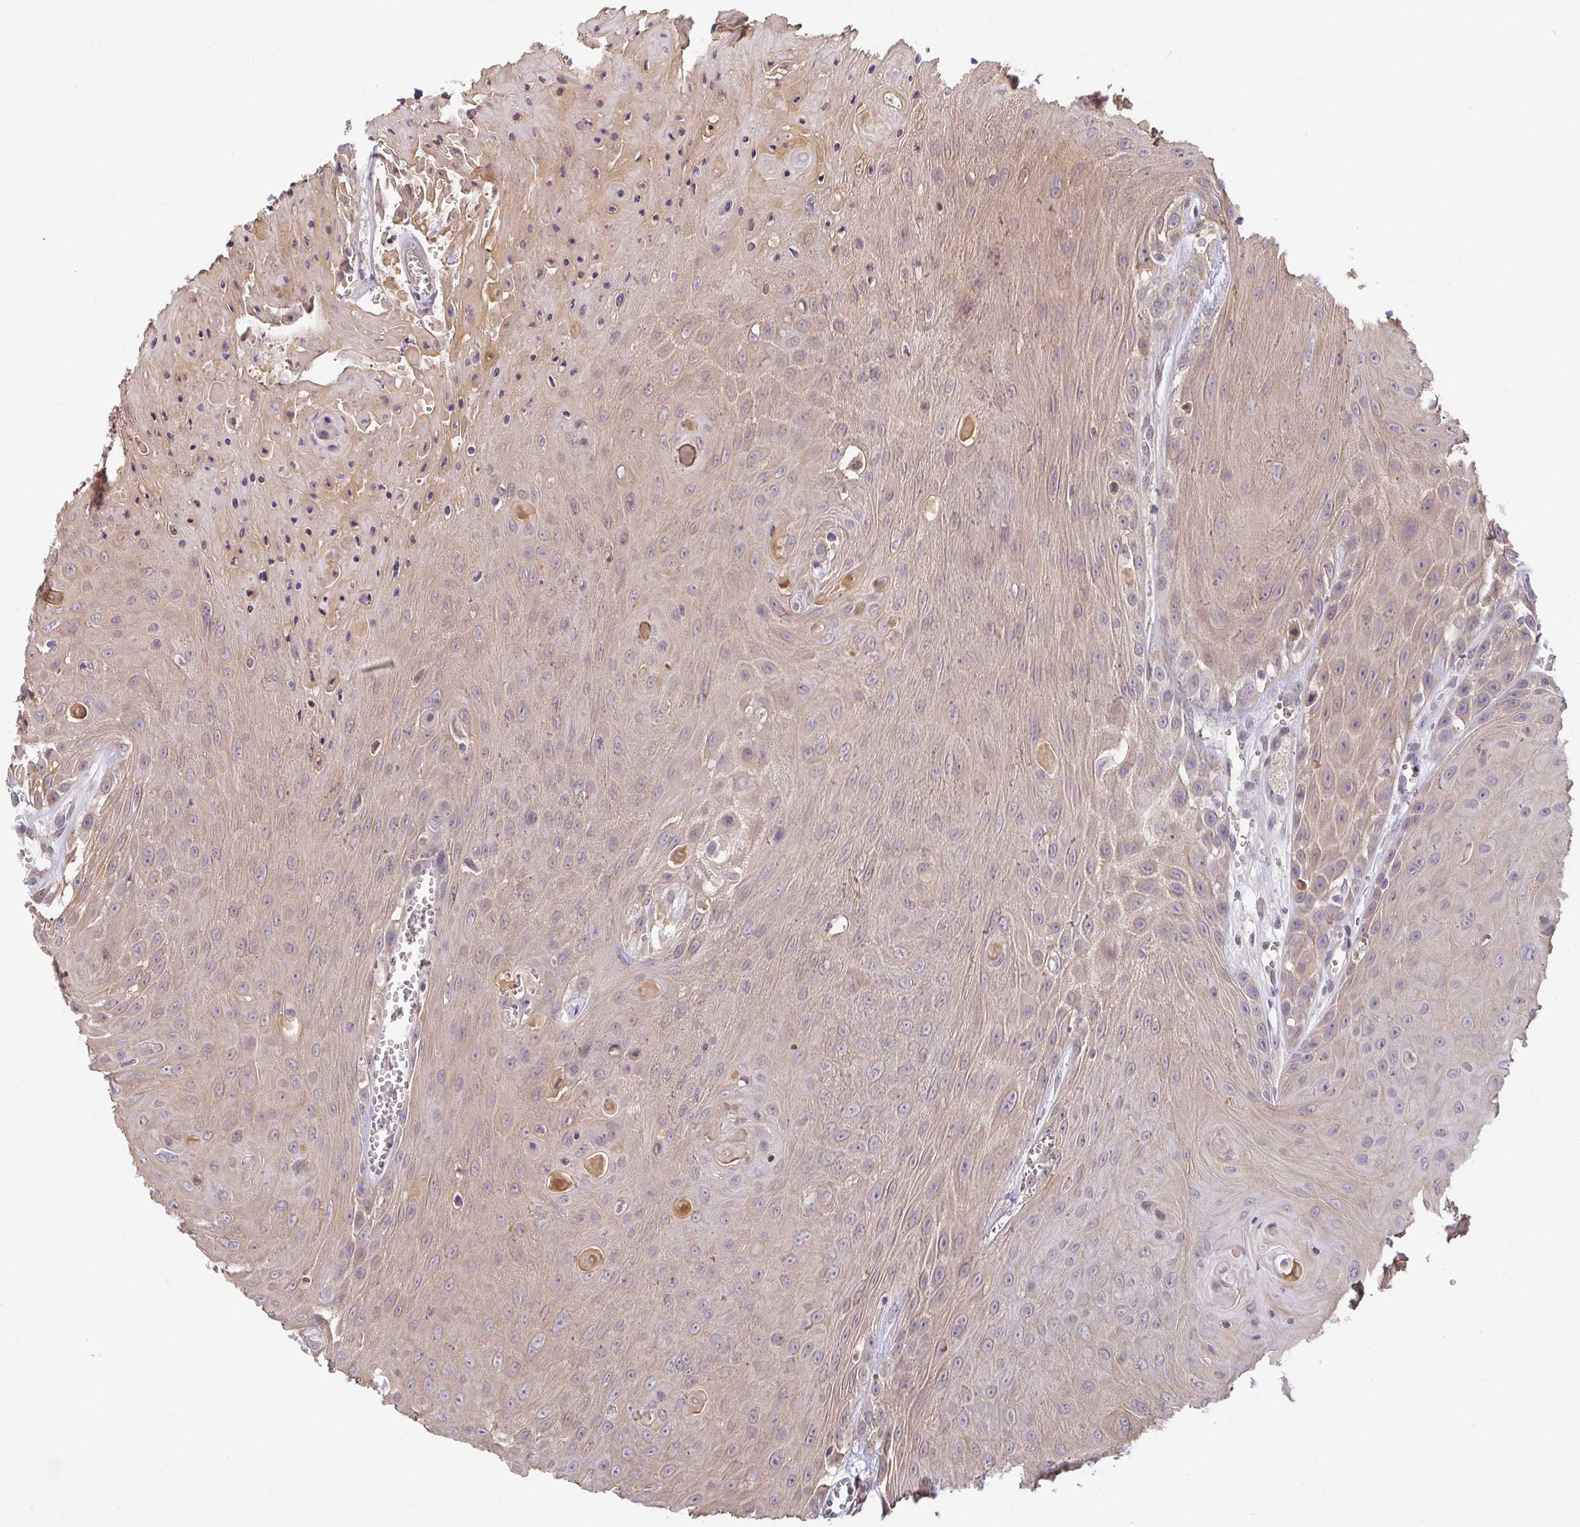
{"staining": {"intensity": "weak", "quantity": ">75%", "location": "cytoplasmic/membranous"}, "tissue": "head and neck cancer", "cell_type": "Tumor cells", "image_type": "cancer", "snomed": [{"axis": "morphology", "description": "Squamous cell carcinoma, NOS"}, {"axis": "topography", "description": "Oral tissue"}, {"axis": "topography", "description": "Head-Neck"}], "caption": "Weak cytoplasmic/membranous protein staining is identified in about >75% of tumor cells in head and neck cancer (squamous cell carcinoma). Using DAB (3,3'-diaminobenzidine) (brown) and hematoxylin (blue) stains, captured at high magnification using brightfield microscopy.", "gene": "GSDMB", "patient": {"sex": "male", "age": 81}}